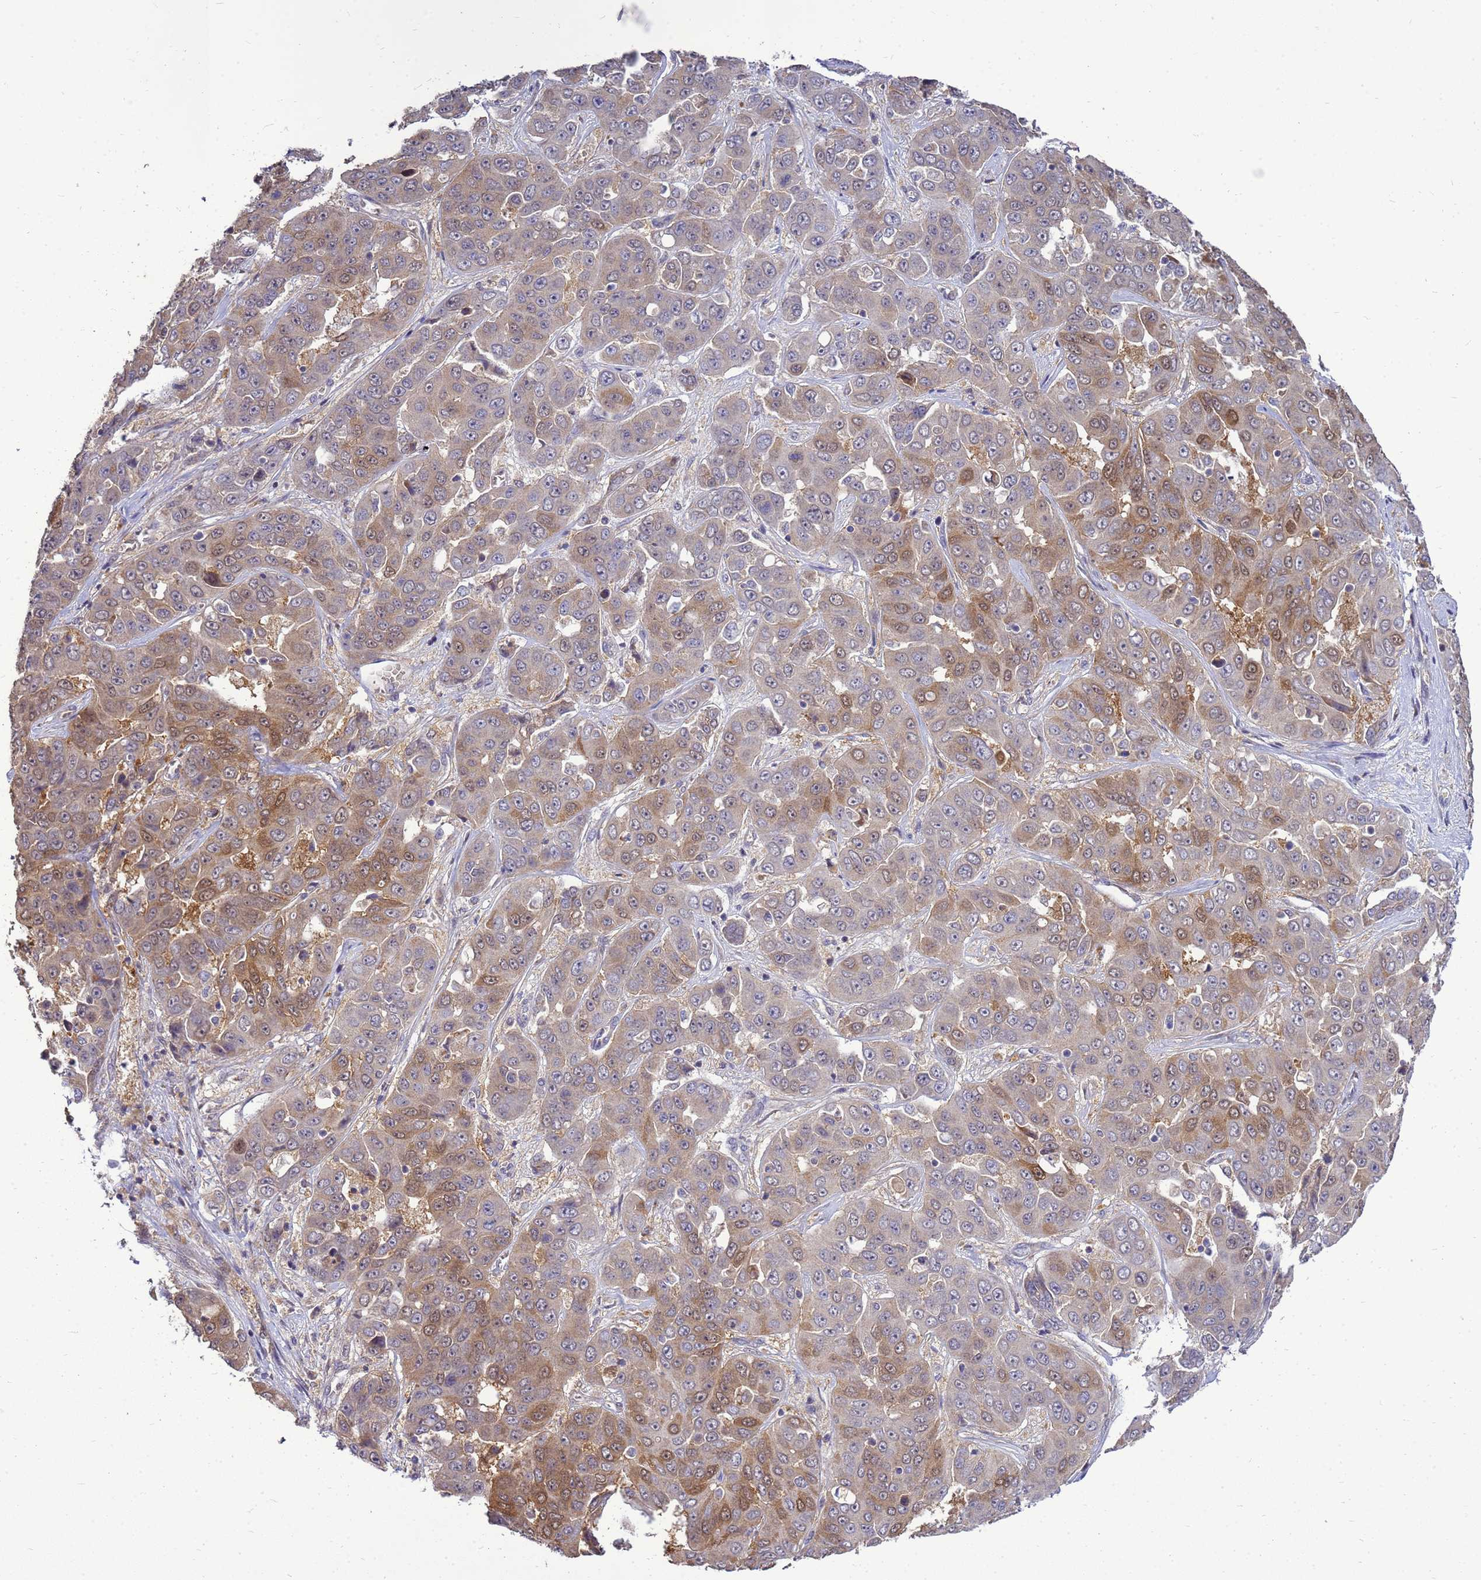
{"staining": {"intensity": "strong", "quantity": "<25%", "location": "cytoplasmic/membranous,nuclear"}, "tissue": "liver cancer", "cell_type": "Tumor cells", "image_type": "cancer", "snomed": [{"axis": "morphology", "description": "Cholangiocarcinoma"}, {"axis": "topography", "description": "Liver"}], "caption": "Cholangiocarcinoma (liver) stained with DAB (3,3'-diaminobenzidine) immunohistochemistry (IHC) displays medium levels of strong cytoplasmic/membranous and nuclear expression in approximately <25% of tumor cells. Using DAB (3,3'-diaminobenzidine) (brown) and hematoxylin (blue) stains, captured at high magnification using brightfield microscopy.", "gene": "EIF4EBP3", "patient": {"sex": "female", "age": 52}}